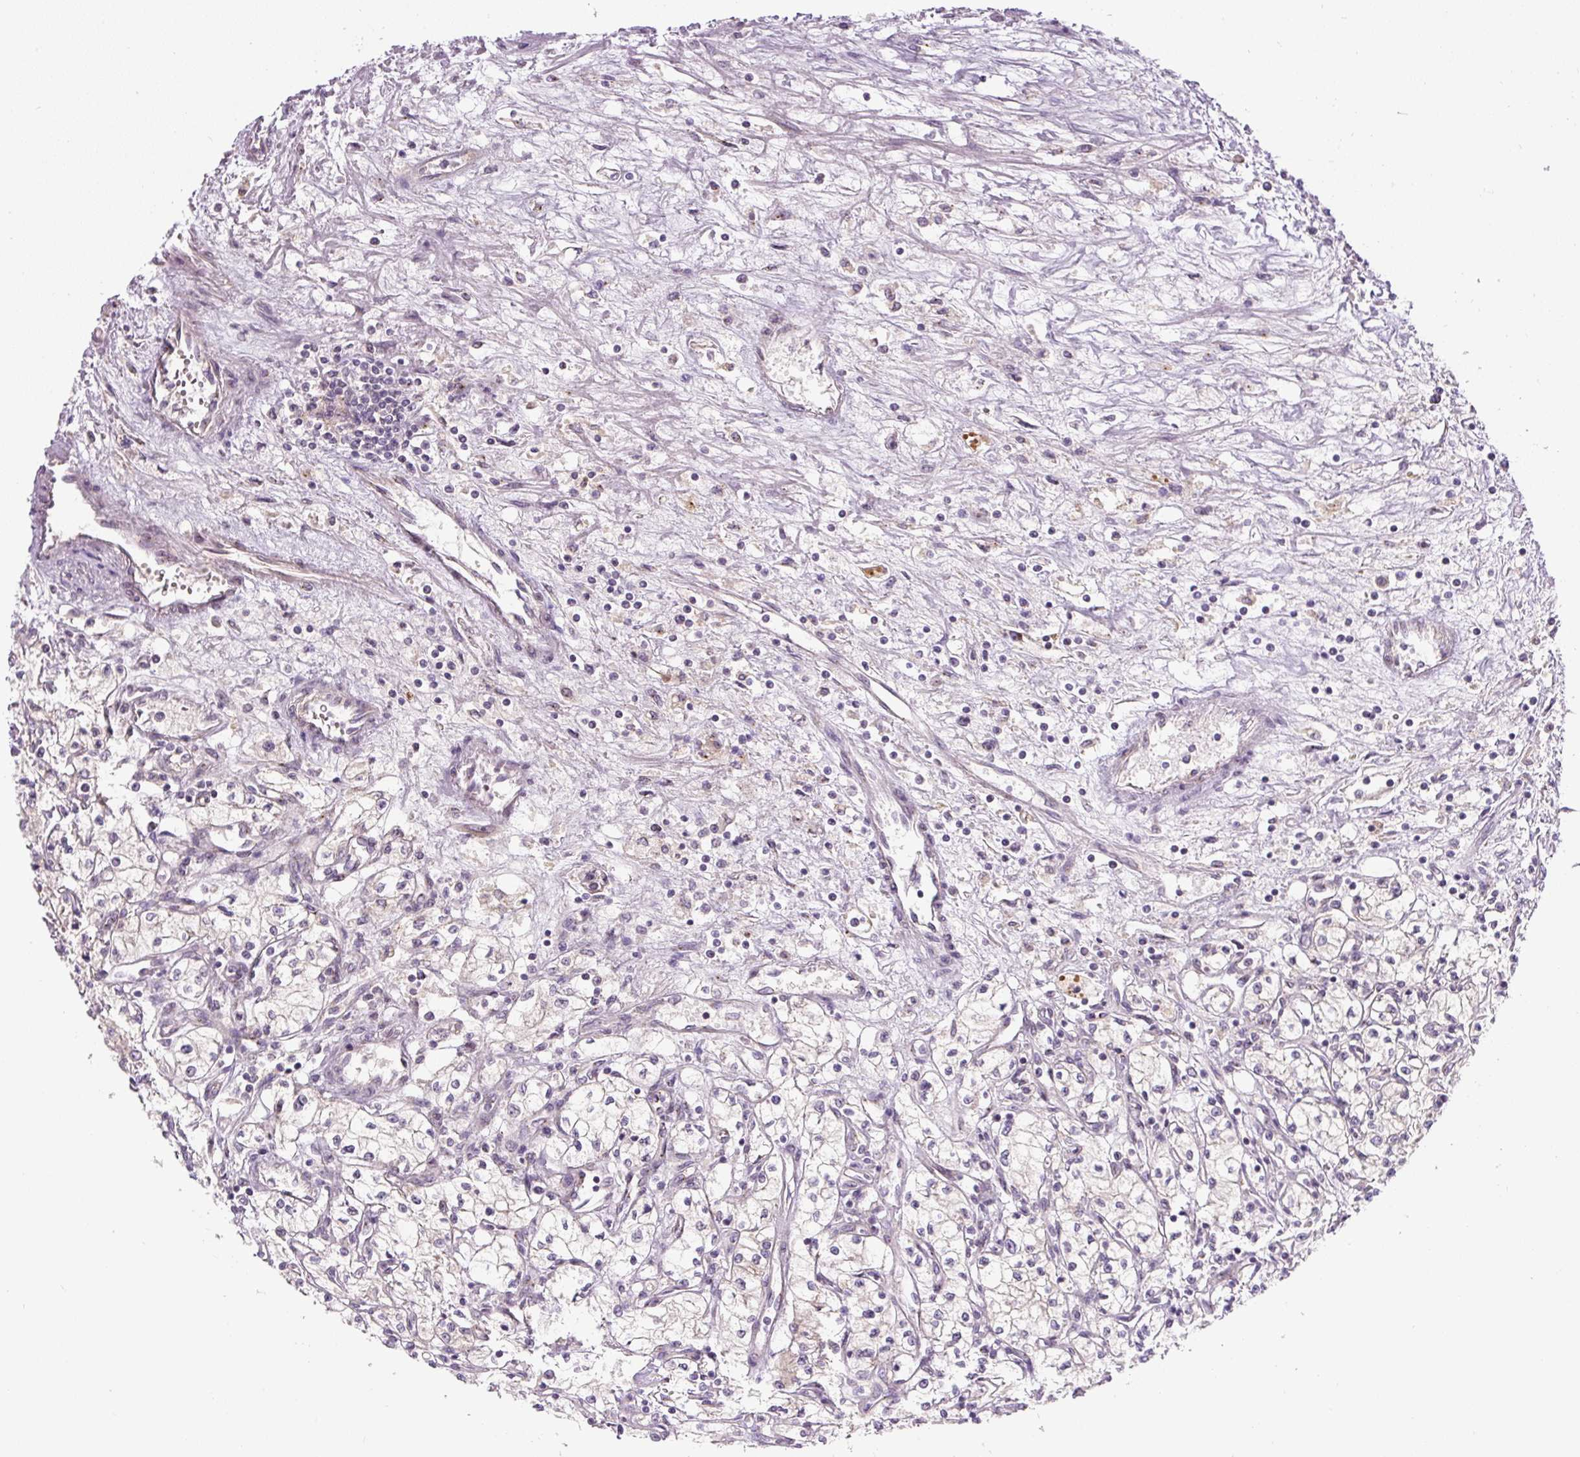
{"staining": {"intensity": "weak", "quantity": "<25%", "location": "cytoplasmic/membranous"}, "tissue": "renal cancer", "cell_type": "Tumor cells", "image_type": "cancer", "snomed": [{"axis": "morphology", "description": "Adenocarcinoma, NOS"}, {"axis": "topography", "description": "Kidney"}], "caption": "There is no significant staining in tumor cells of renal cancer (adenocarcinoma). (Immunohistochemistry (ihc), brightfield microscopy, high magnification).", "gene": "PCM1", "patient": {"sex": "male", "age": 59}}